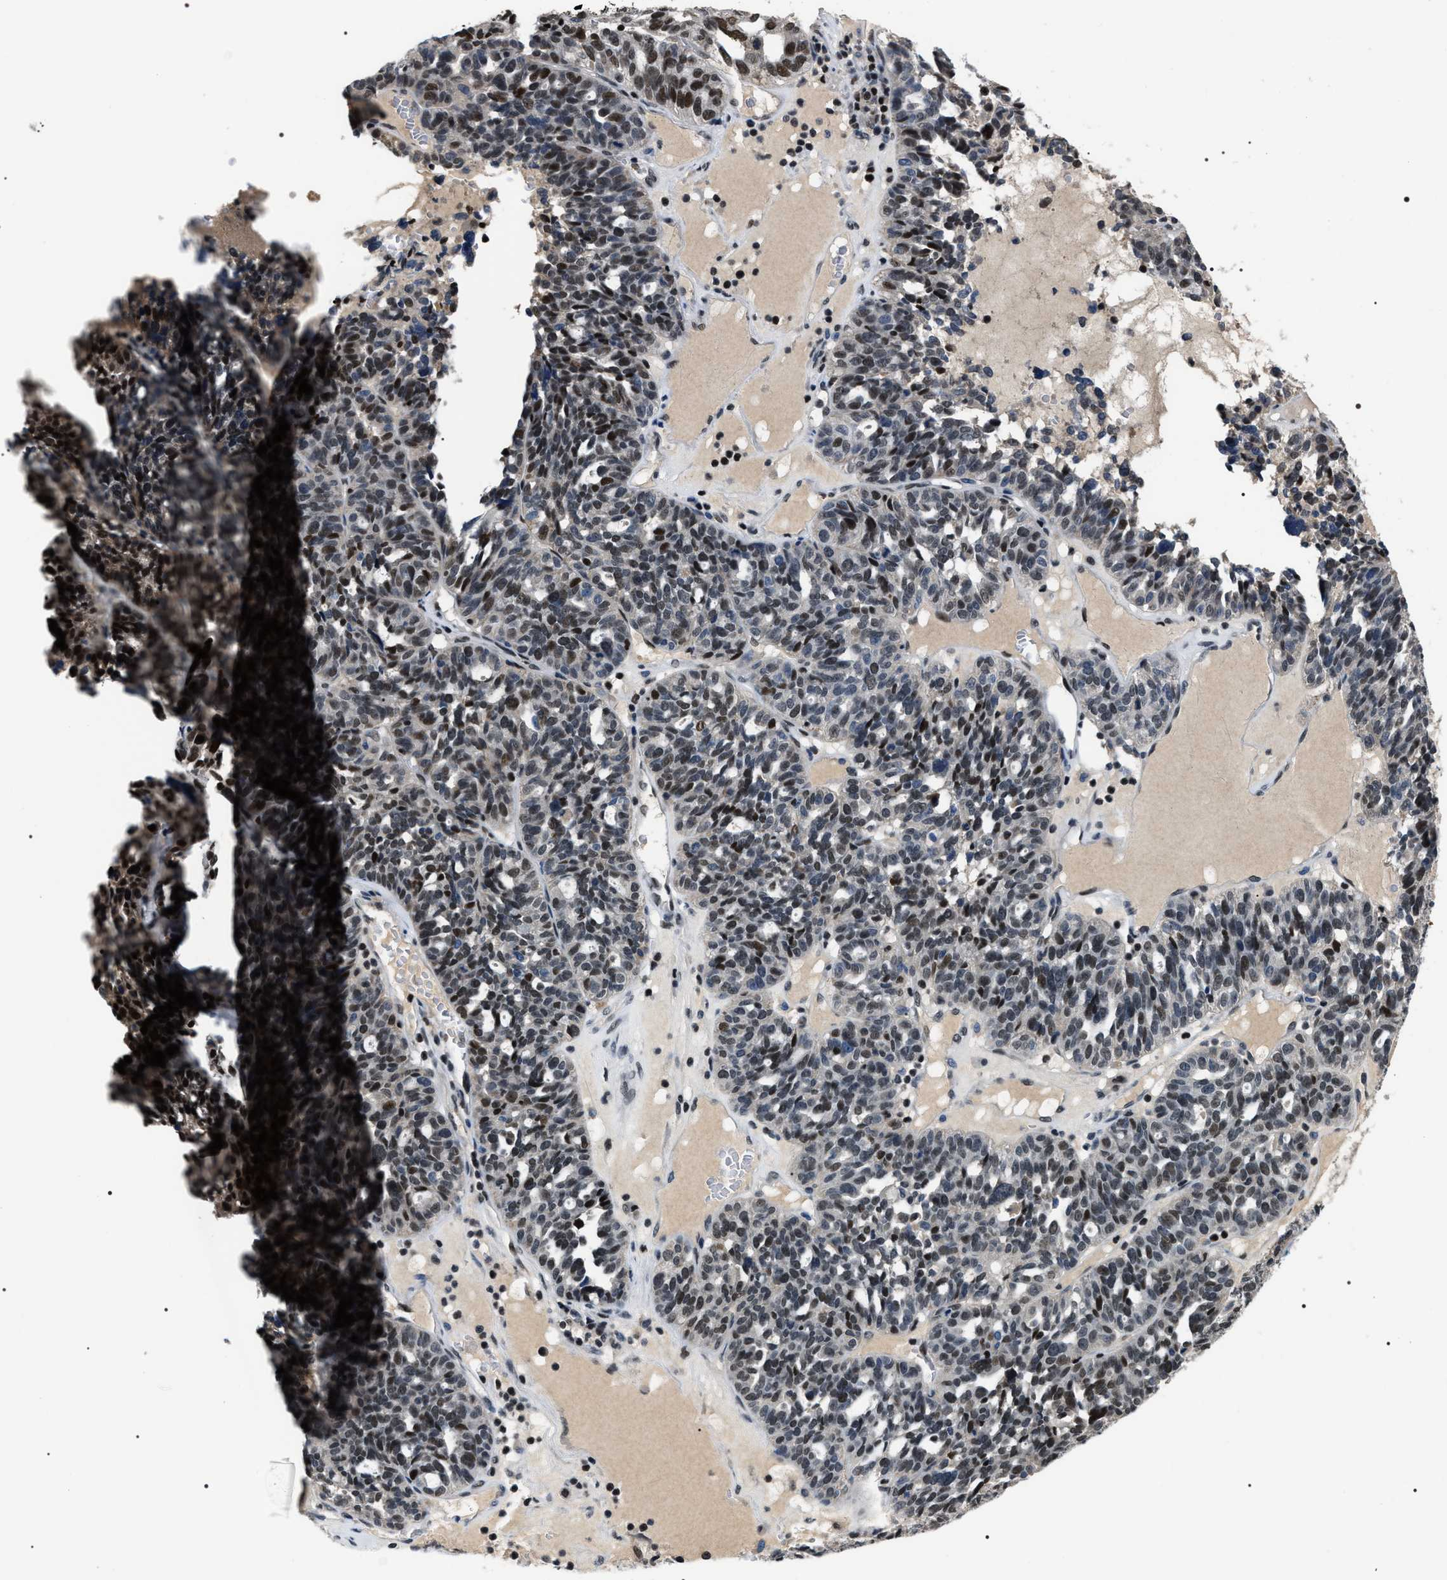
{"staining": {"intensity": "moderate", "quantity": "25%-75%", "location": "nuclear"}, "tissue": "ovarian cancer", "cell_type": "Tumor cells", "image_type": "cancer", "snomed": [{"axis": "morphology", "description": "Cystadenocarcinoma, serous, NOS"}, {"axis": "topography", "description": "Ovary"}], "caption": "Human ovarian cancer stained with a protein marker demonstrates moderate staining in tumor cells.", "gene": "C7orf25", "patient": {"sex": "female", "age": 59}}